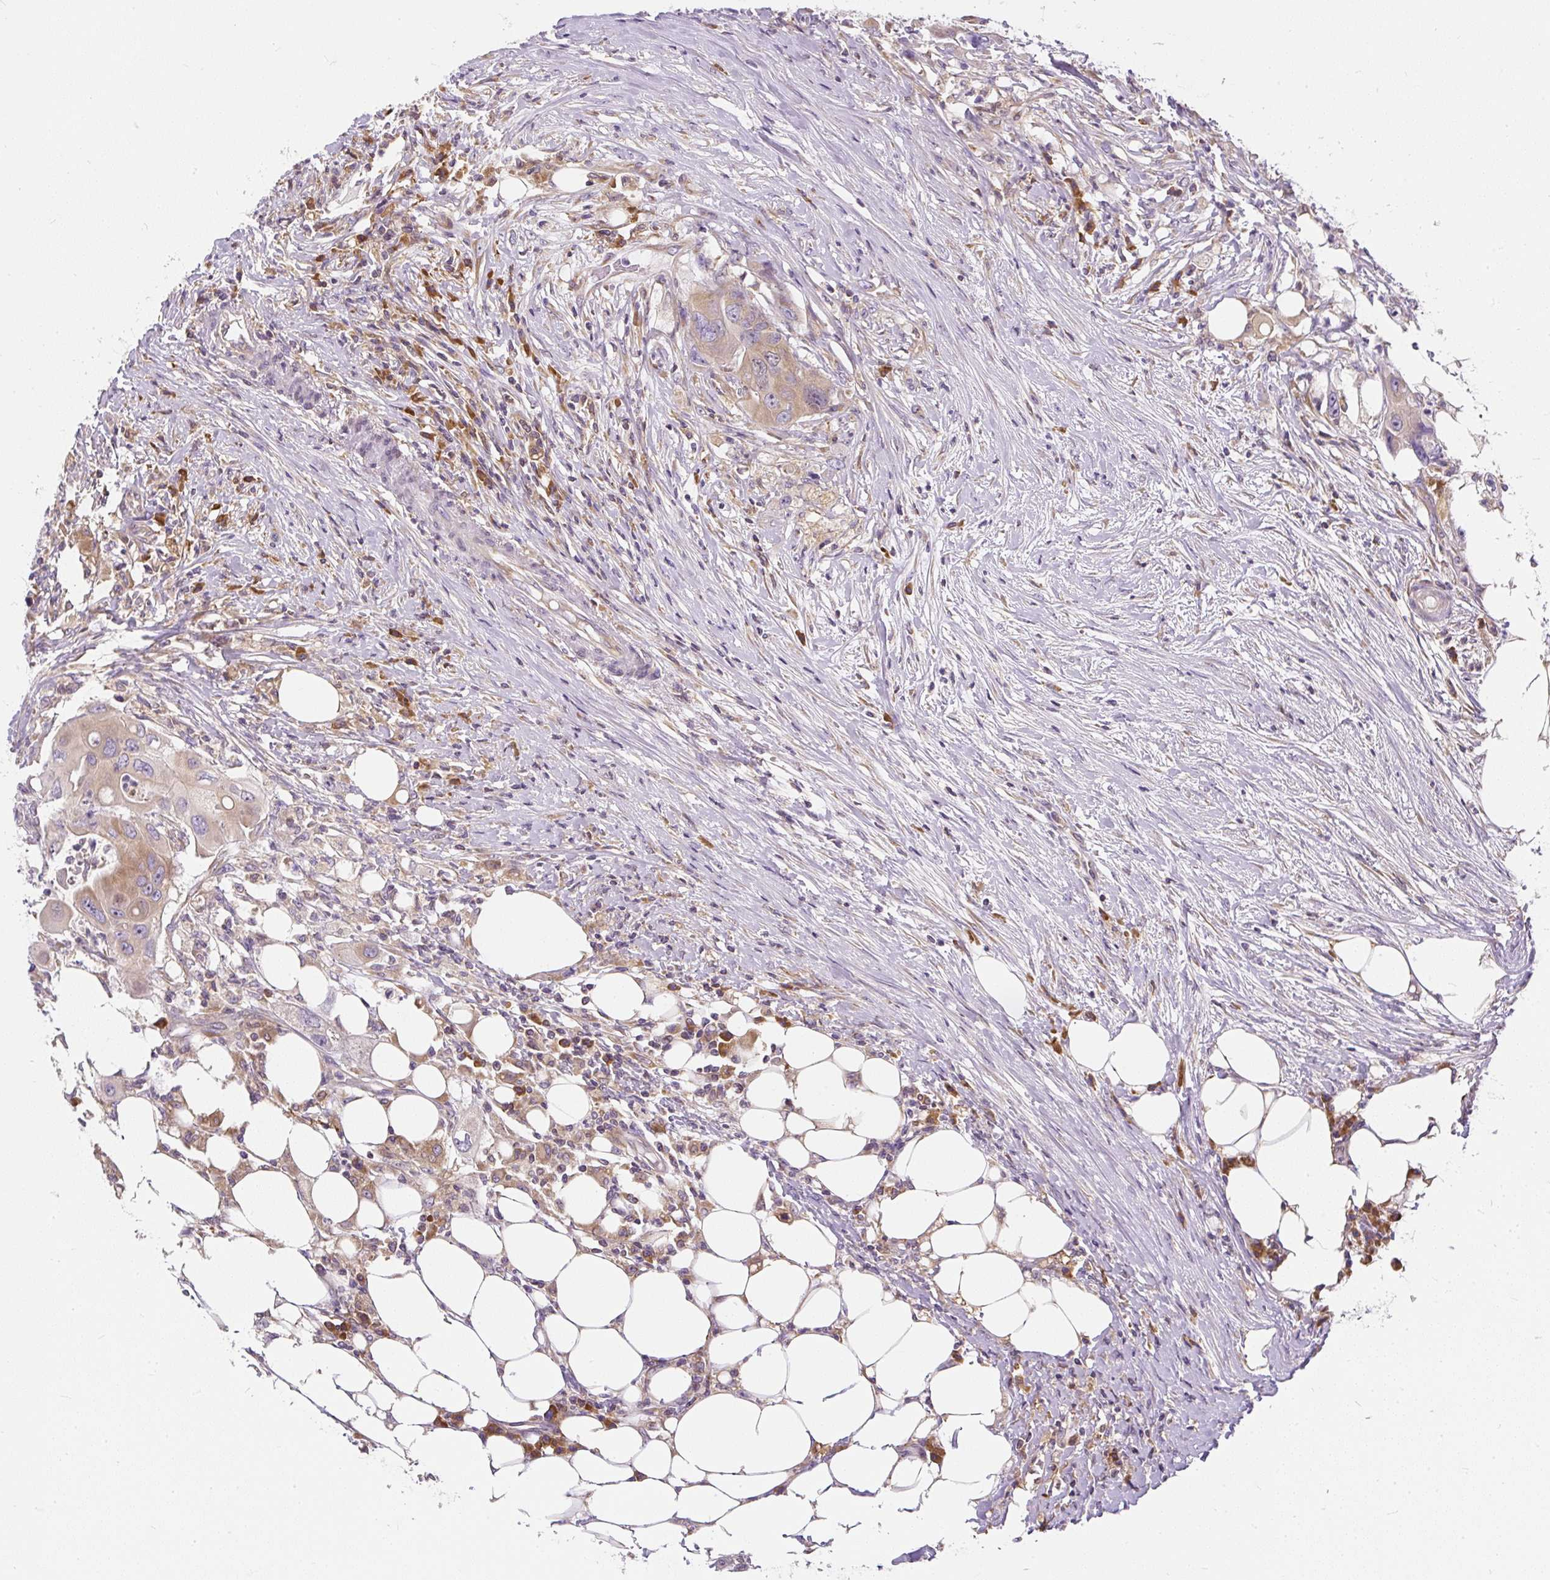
{"staining": {"intensity": "moderate", "quantity": ">75%", "location": "cytoplasmic/membranous"}, "tissue": "colorectal cancer", "cell_type": "Tumor cells", "image_type": "cancer", "snomed": [{"axis": "morphology", "description": "Adenocarcinoma, NOS"}, {"axis": "topography", "description": "Colon"}], "caption": "About >75% of tumor cells in colorectal cancer display moderate cytoplasmic/membranous protein staining as visualized by brown immunohistochemical staining.", "gene": "CYP20A1", "patient": {"sex": "male", "age": 71}}